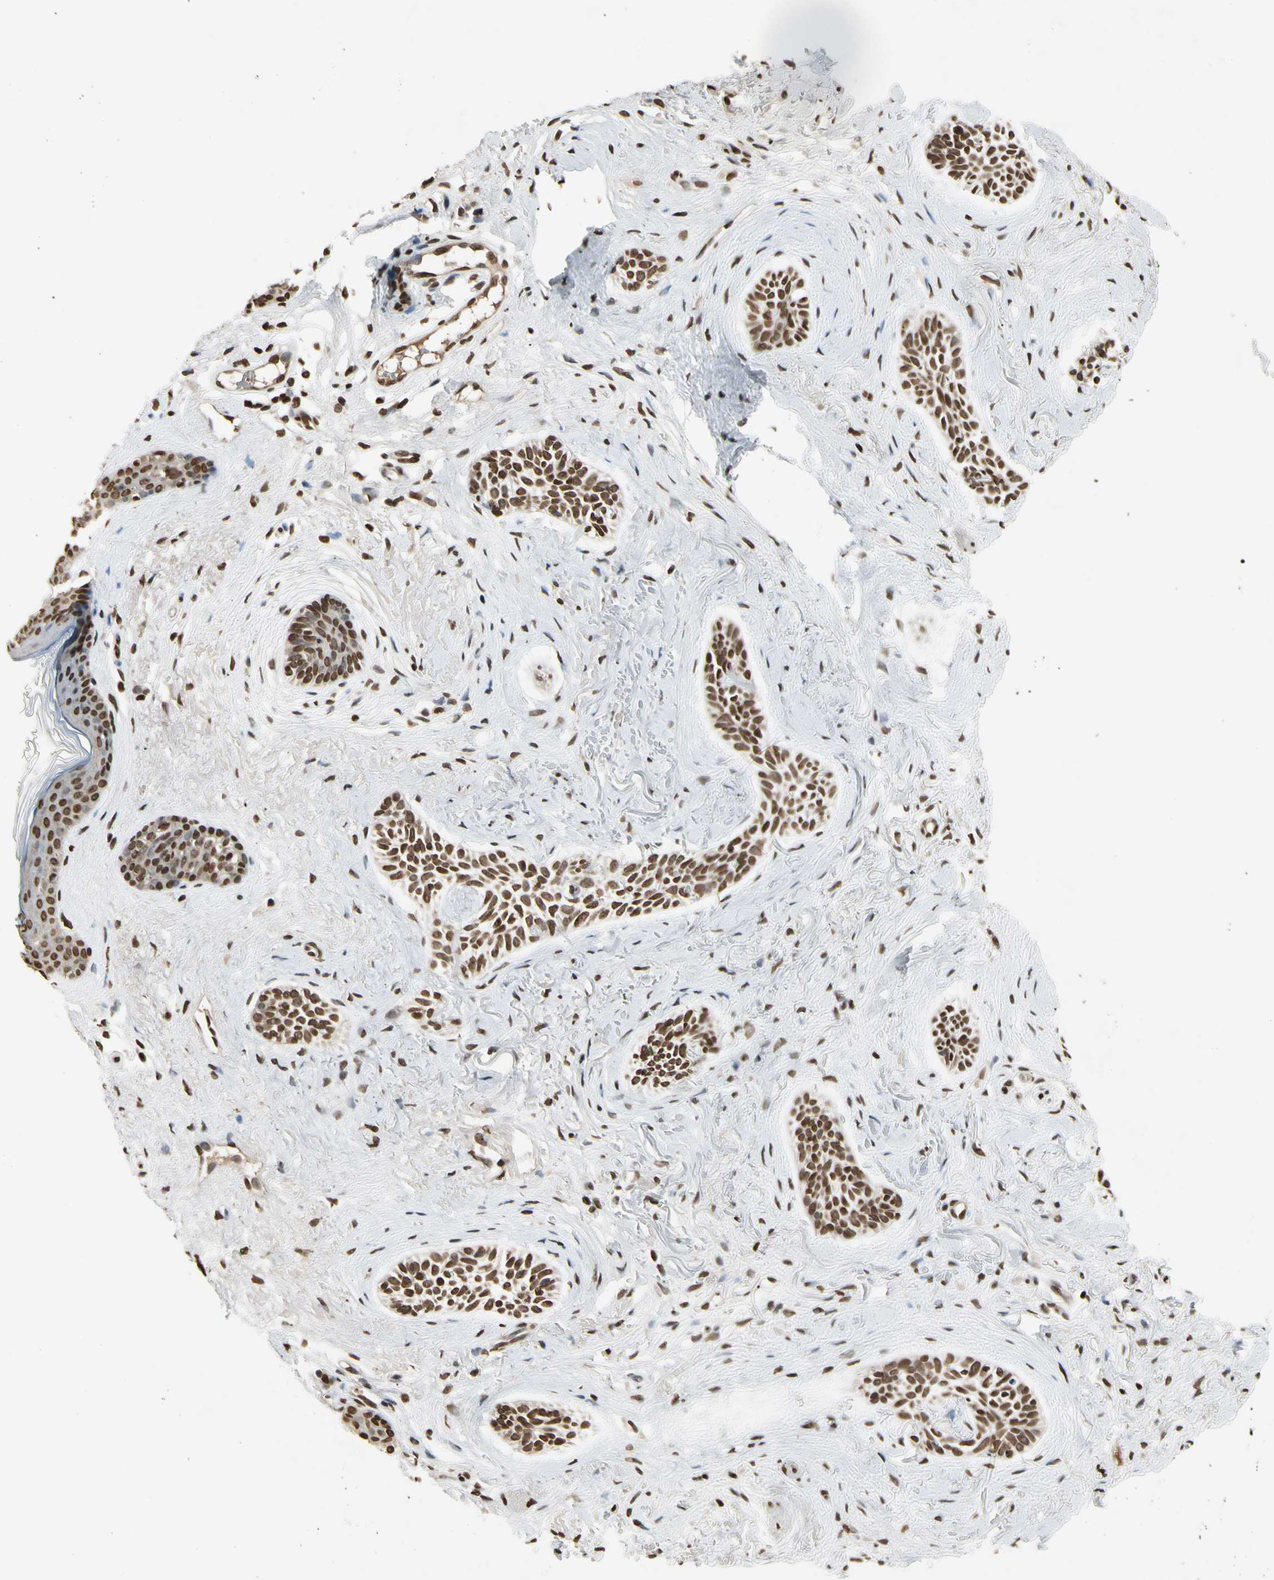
{"staining": {"intensity": "strong", "quantity": "25%-75%", "location": "nuclear"}, "tissue": "skin cancer", "cell_type": "Tumor cells", "image_type": "cancer", "snomed": [{"axis": "morphology", "description": "Normal tissue, NOS"}, {"axis": "morphology", "description": "Basal cell carcinoma"}, {"axis": "topography", "description": "Skin"}], "caption": "Protein analysis of skin basal cell carcinoma tissue exhibits strong nuclear positivity in about 25%-75% of tumor cells.", "gene": "RORA", "patient": {"sex": "female", "age": 84}}